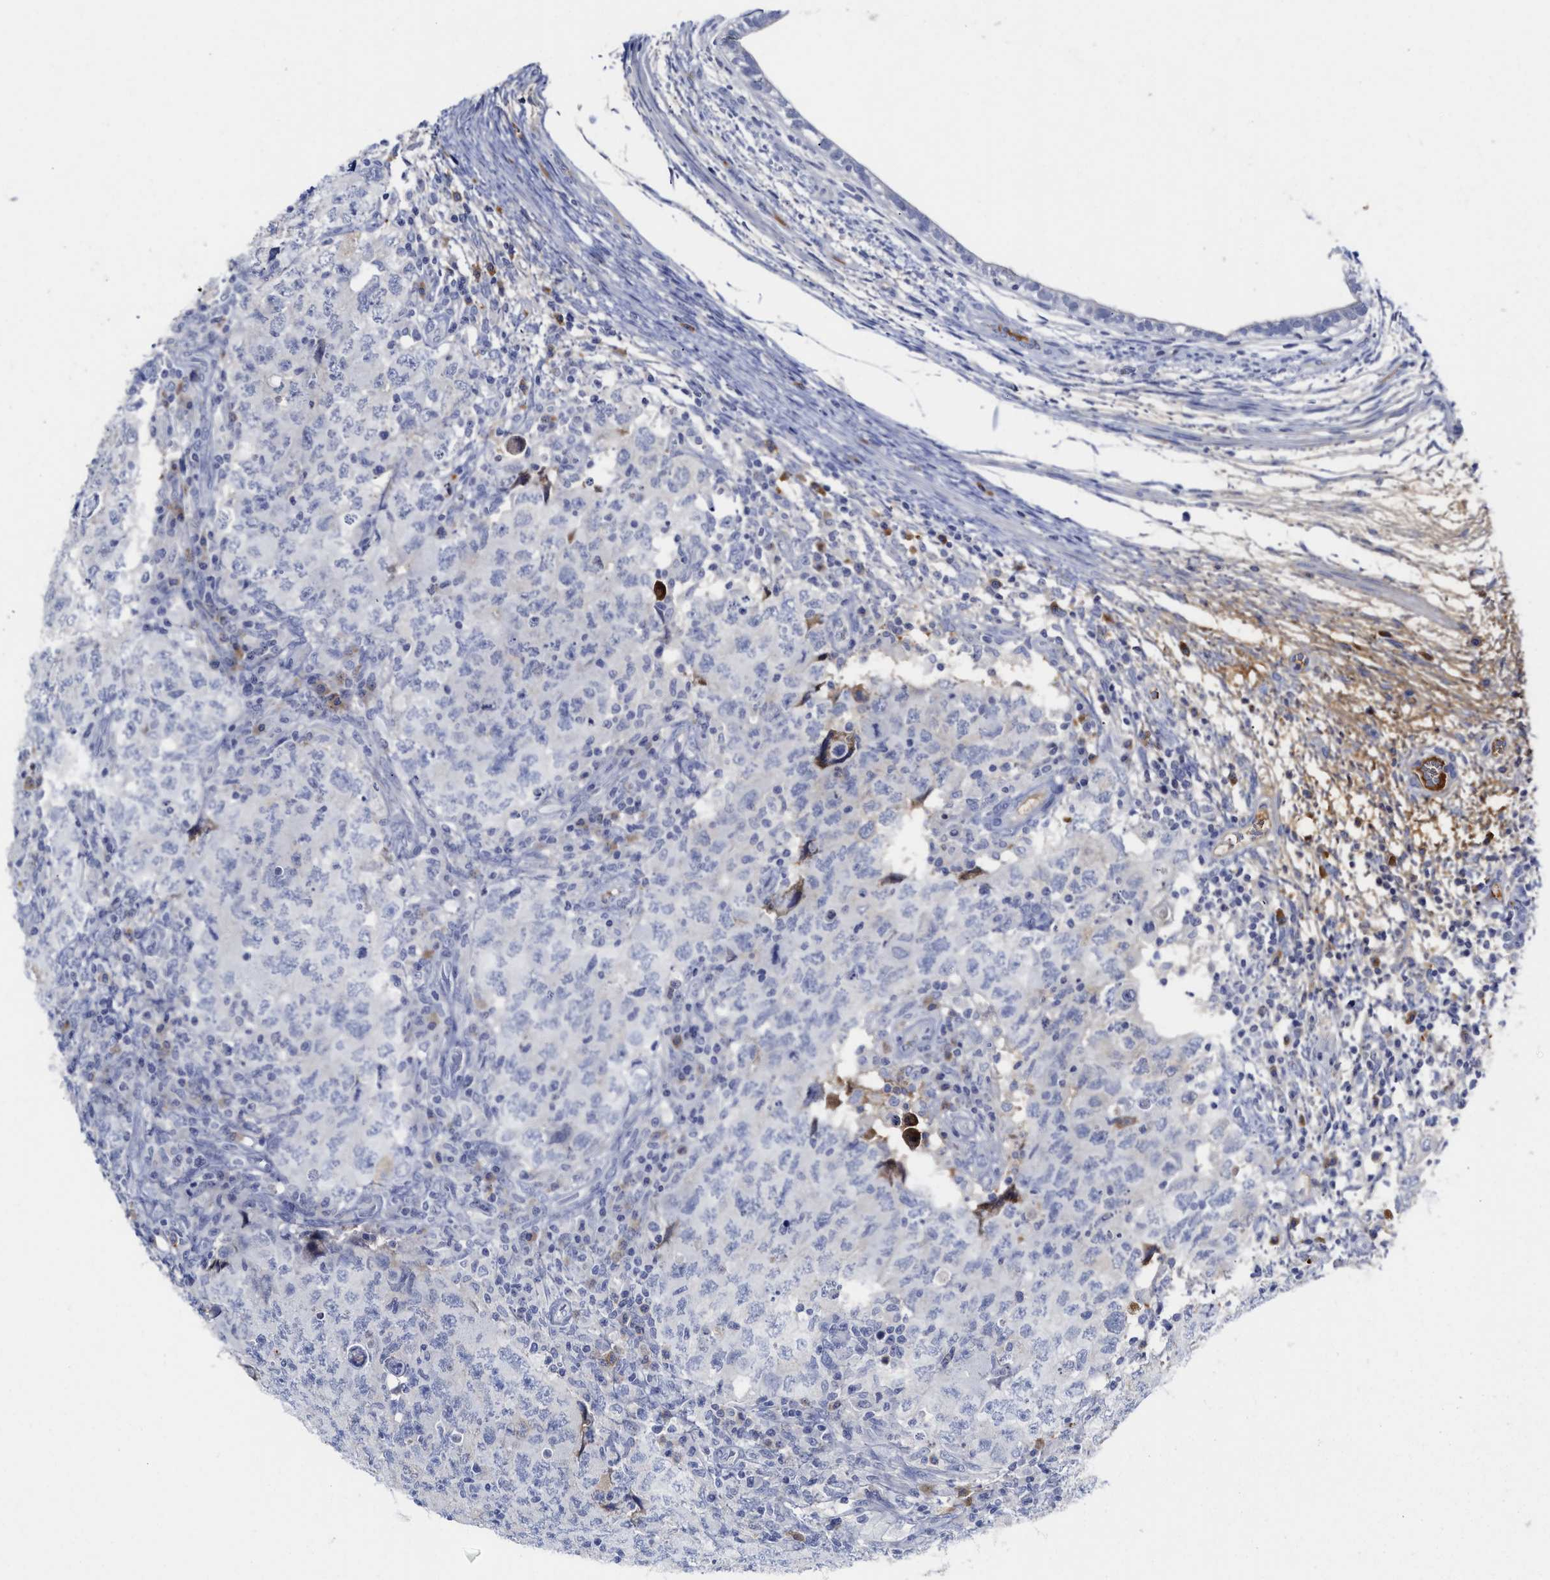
{"staining": {"intensity": "negative", "quantity": "none", "location": "none"}, "tissue": "testis cancer", "cell_type": "Tumor cells", "image_type": "cancer", "snomed": [{"axis": "morphology", "description": "Carcinoma, Embryonal, NOS"}, {"axis": "topography", "description": "Testis"}], "caption": "IHC of human embryonal carcinoma (testis) exhibits no expression in tumor cells.", "gene": "C2", "patient": {"sex": "male", "age": 26}}